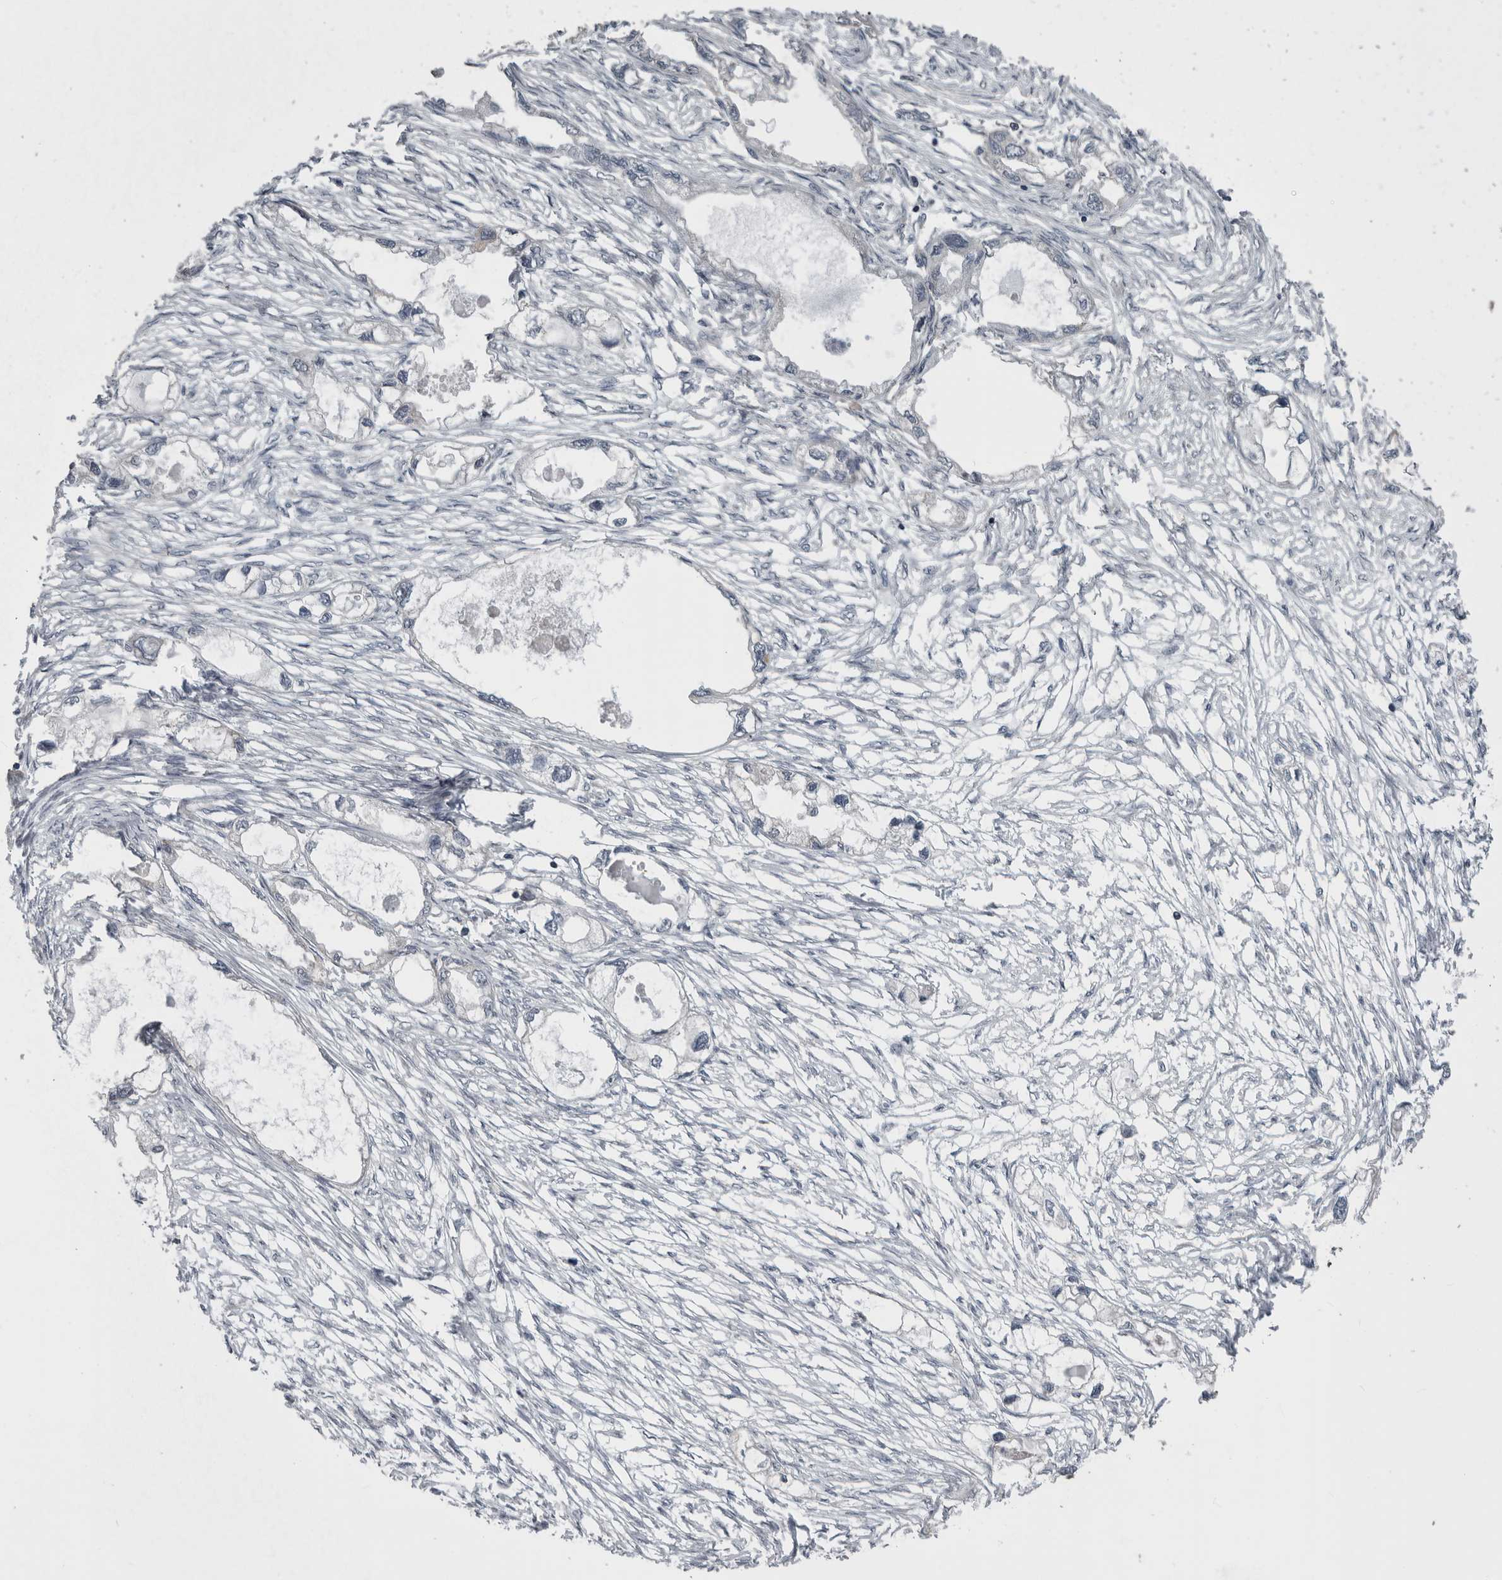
{"staining": {"intensity": "negative", "quantity": "none", "location": "none"}, "tissue": "endometrial cancer", "cell_type": "Tumor cells", "image_type": "cancer", "snomed": [{"axis": "morphology", "description": "Adenocarcinoma, NOS"}, {"axis": "morphology", "description": "Adenocarcinoma, metastatic, NOS"}, {"axis": "topography", "description": "Adipose tissue"}, {"axis": "topography", "description": "Endometrium"}], "caption": "Micrograph shows no protein staining in tumor cells of endometrial cancer (metastatic adenocarcinoma) tissue. (DAB (3,3'-diaminobenzidine) immunohistochemistry (IHC), high magnification).", "gene": "ENY2", "patient": {"sex": "female", "age": 67}}